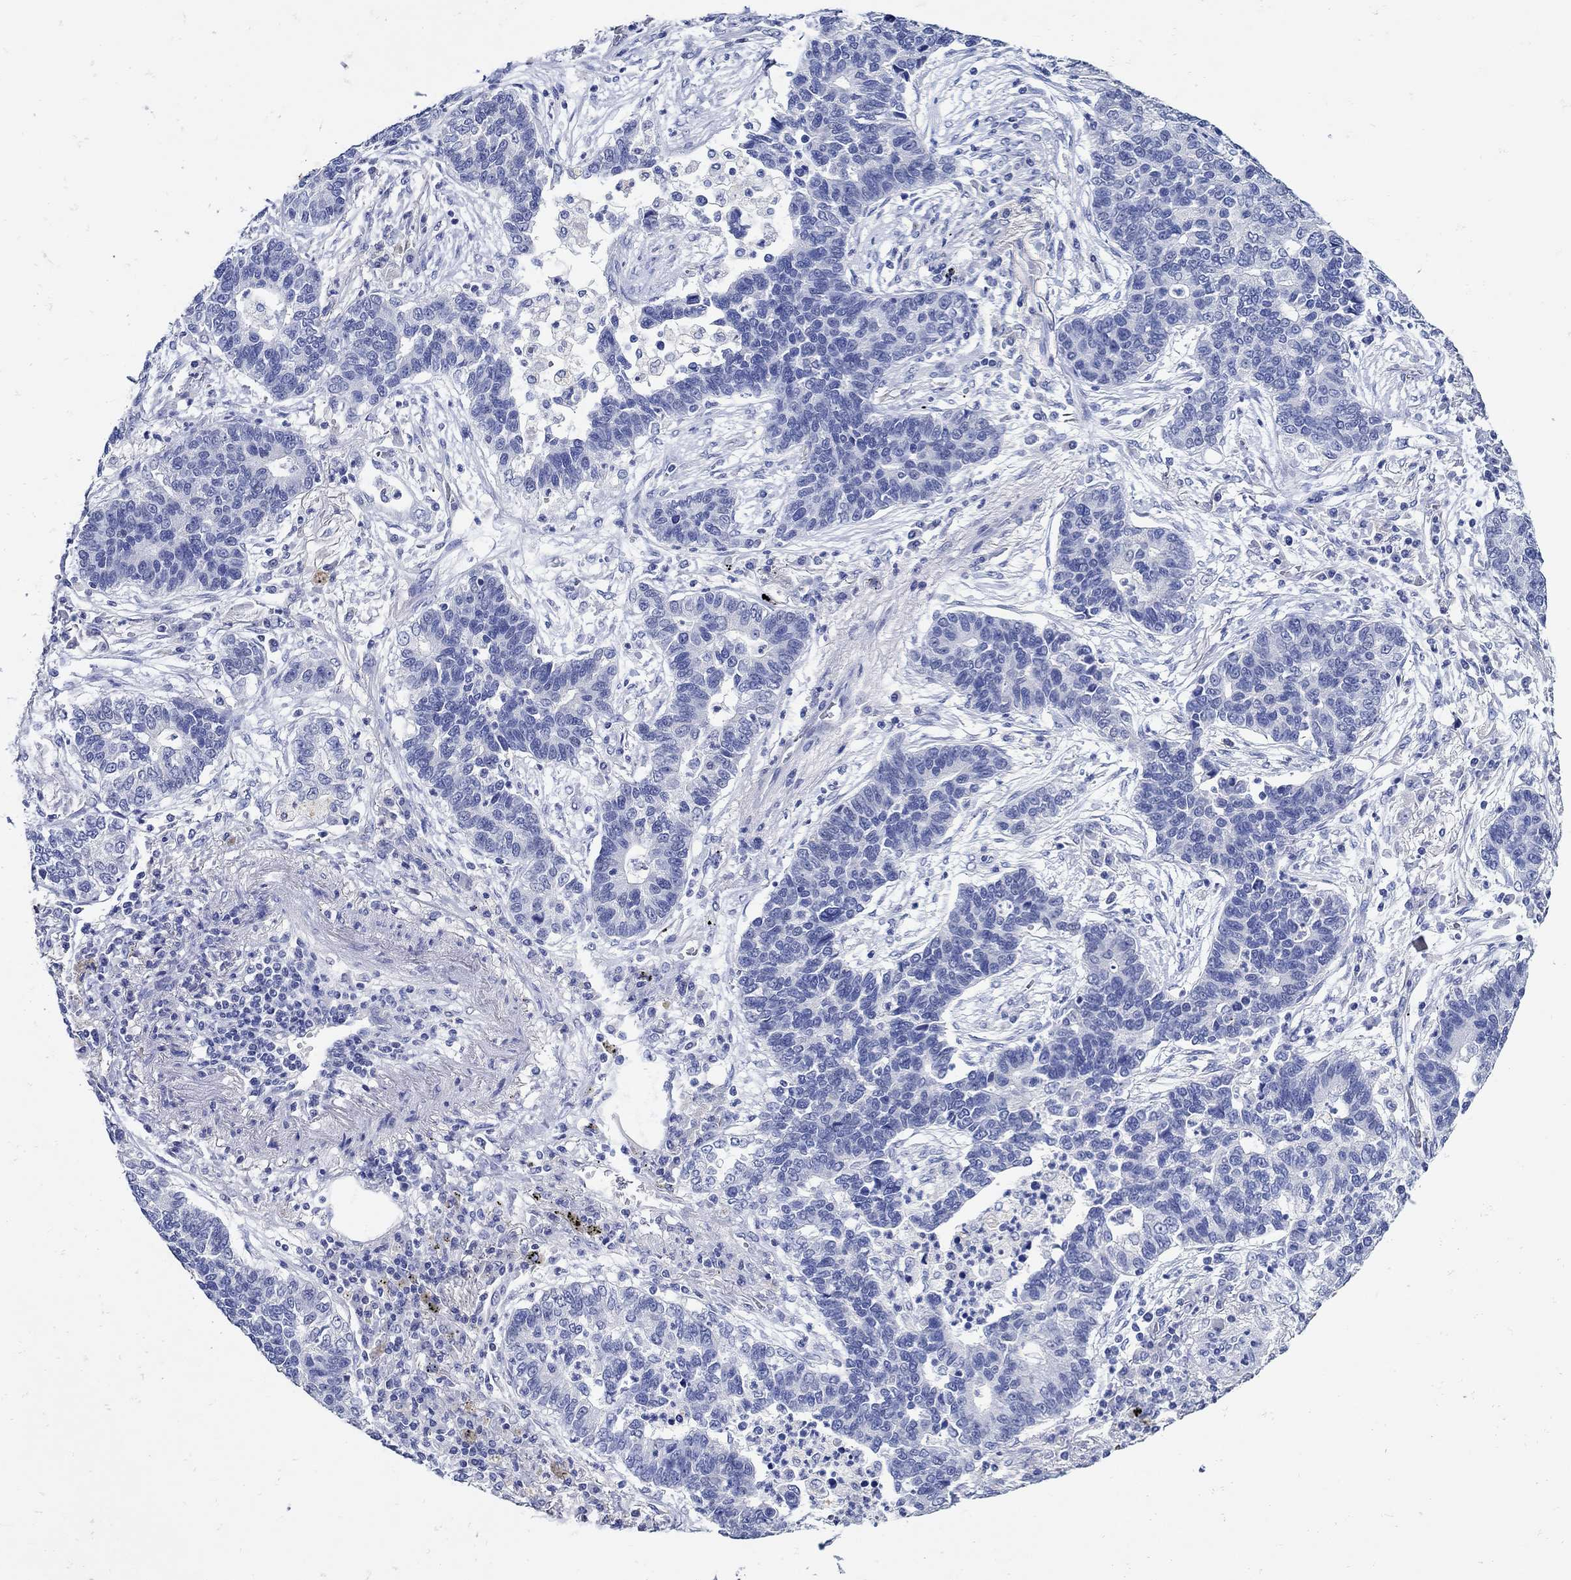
{"staining": {"intensity": "negative", "quantity": "none", "location": "none"}, "tissue": "lung cancer", "cell_type": "Tumor cells", "image_type": "cancer", "snomed": [{"axis": "morphology", "description": "Adenocarcinoma, NOS"}, {"axis": "topography", "description": "Lung"}], "caption": "Tumor cells show no significant positivity in lung cancer.", "gene": "NOS1", "patient": {"sex": "female", "age": 57}}